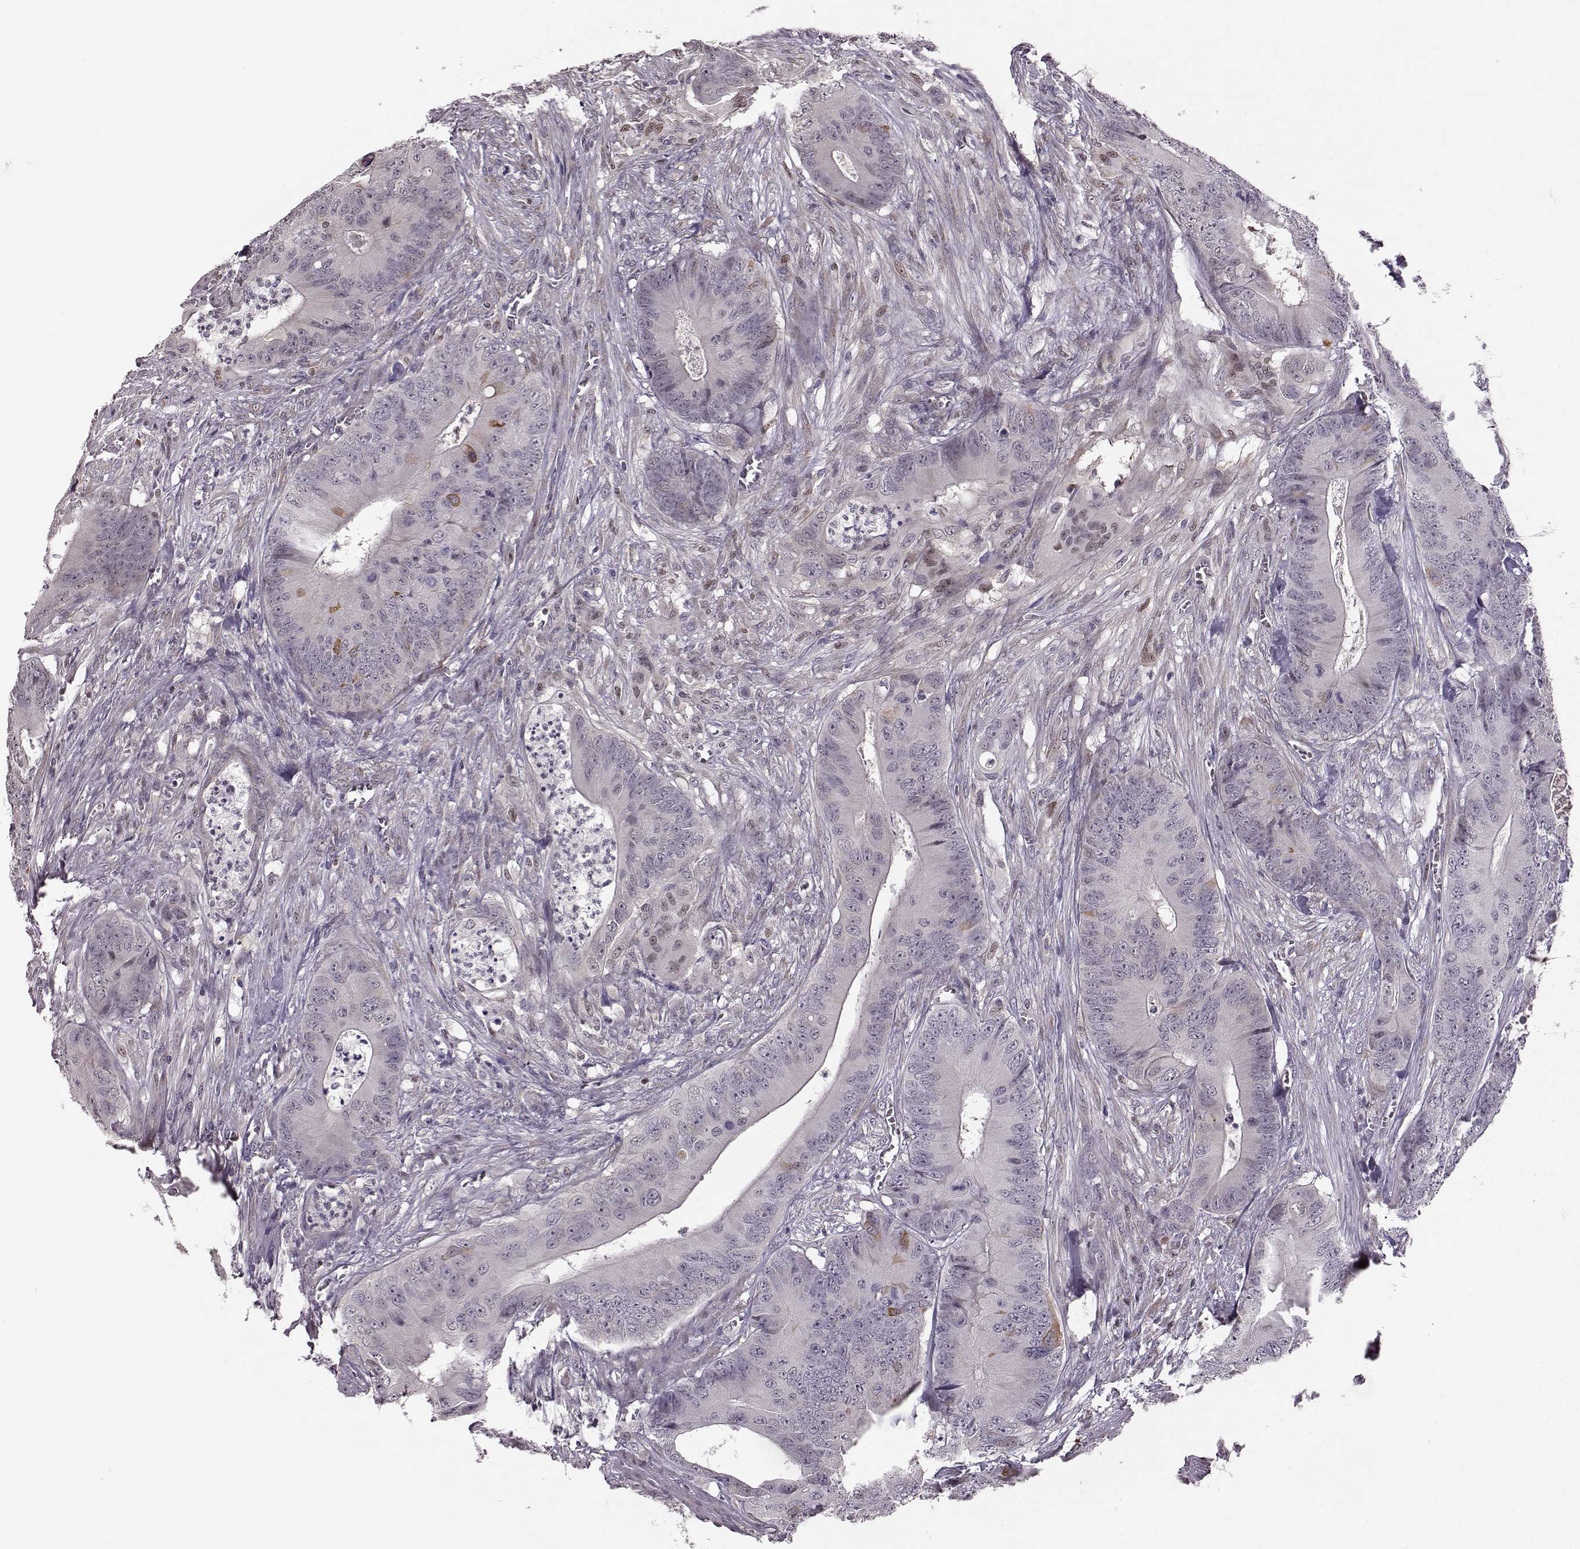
{"staining": {"intensity": "weak", "quantity": "<25%", "location": "cytoplasmic/membranous"}, "tissue": "colorectal cancer", "cell_type": "Tumor cells", "image_type": "cancer", "snomed": [{"axis": "morphology", "description": "Adenocarcinoma, NOS"}, {"axis": "topography", "description": "Colon"}], "caption": "Colorectal adenocarcinoma was stained to show a protein in brown. There is no significant positivity in tumor cells.", "gene": "KLF6", "patient": {"sex": "male", "age": 84}}